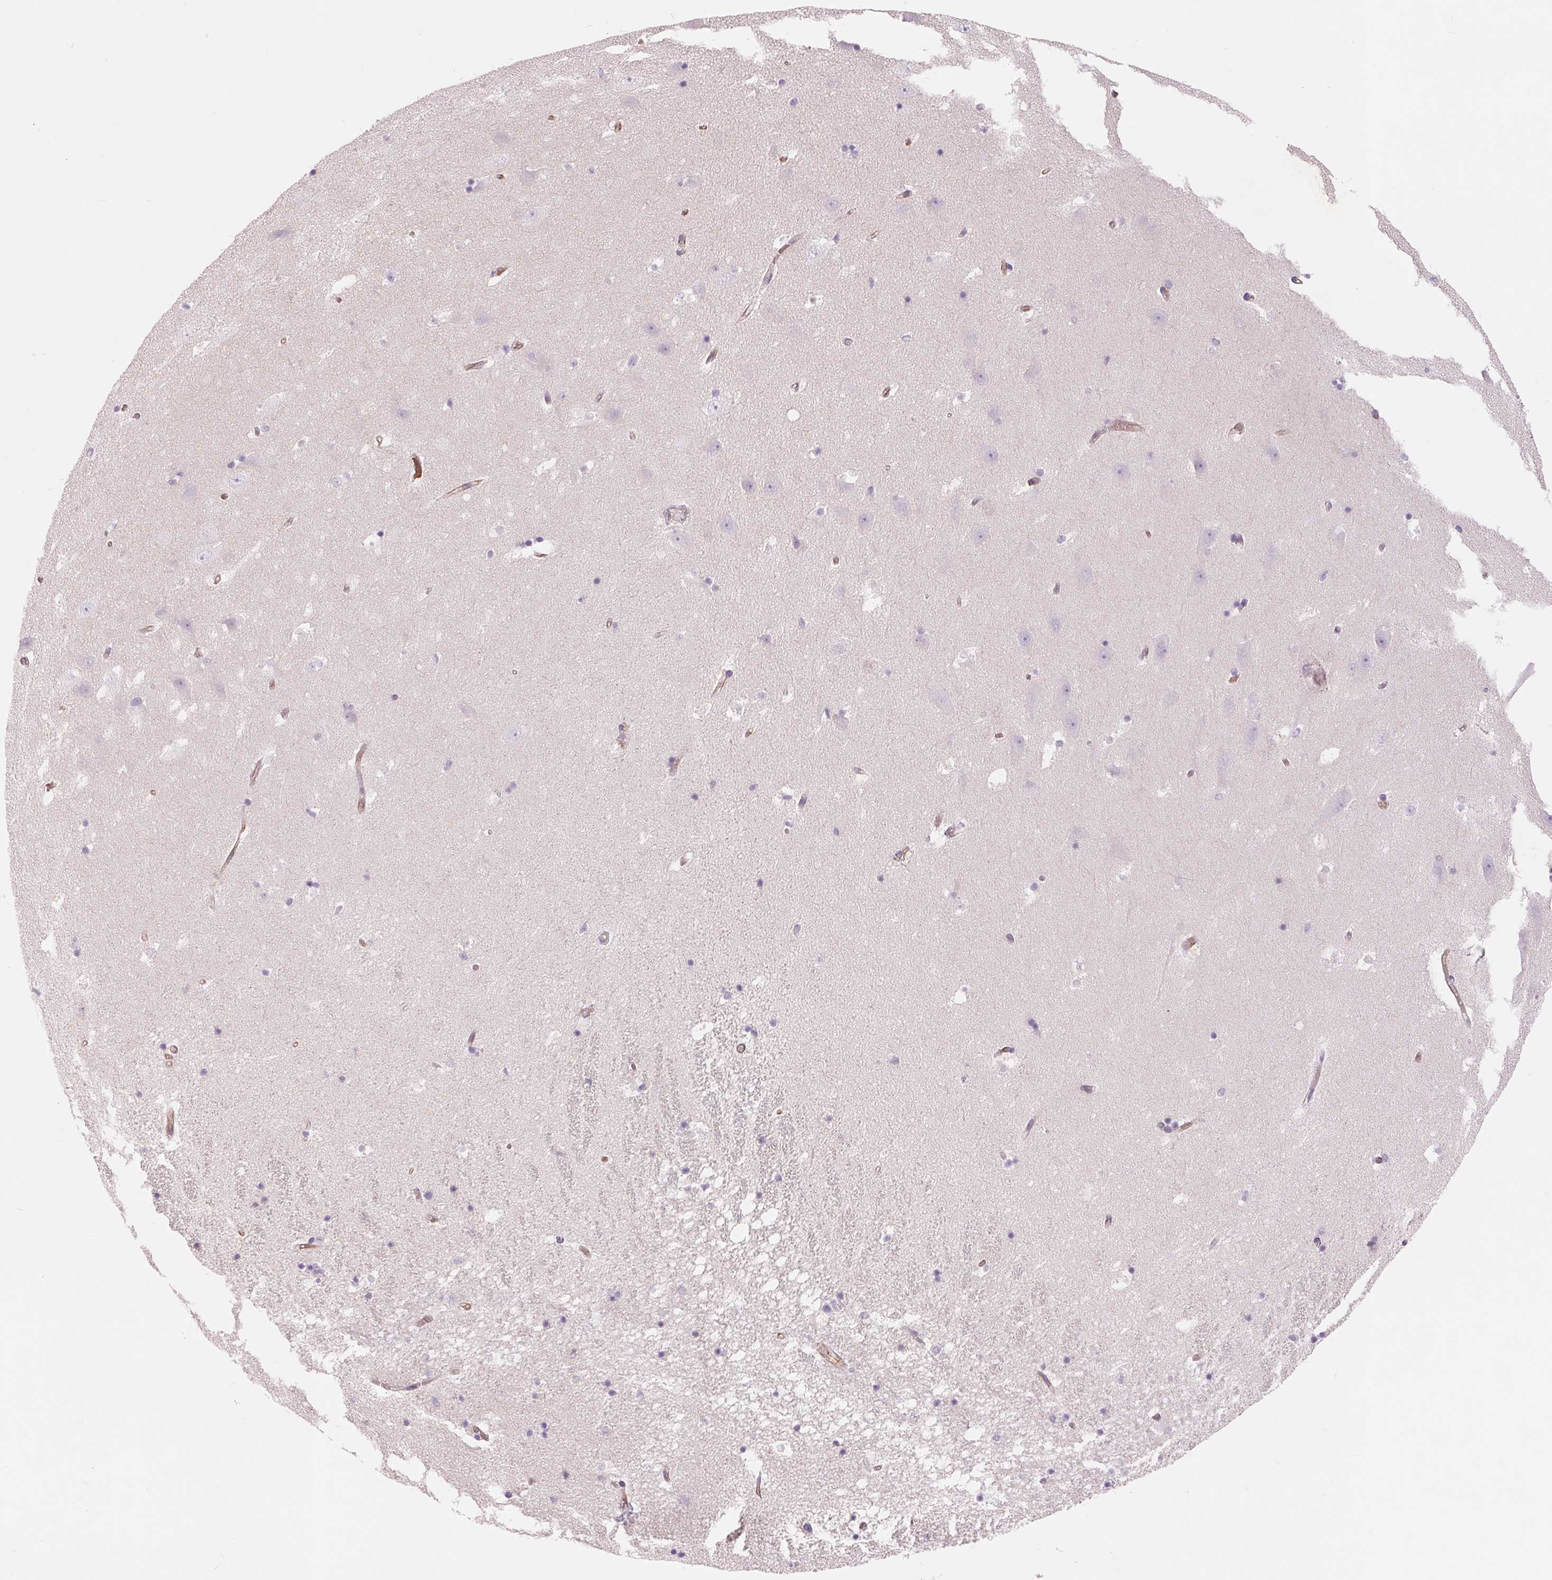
{"staining": {"intensity": "negative", "quantity": "none", "location": "none"}, "tissue": "hippocampus", "cell_type": "Glial cells", "image_type": "normal", "snomed": [{"axis": "morphology", "description": "Normal tissue, NOS"}, {"axis": "topography", "description": "Hippocampus"}], "caption": "This is an IHC image of unremarkable human hippocampus. There is no expression in glial cells.", "gene": "DIXDC1", "patient": {"sex": "male", "age": 58}}